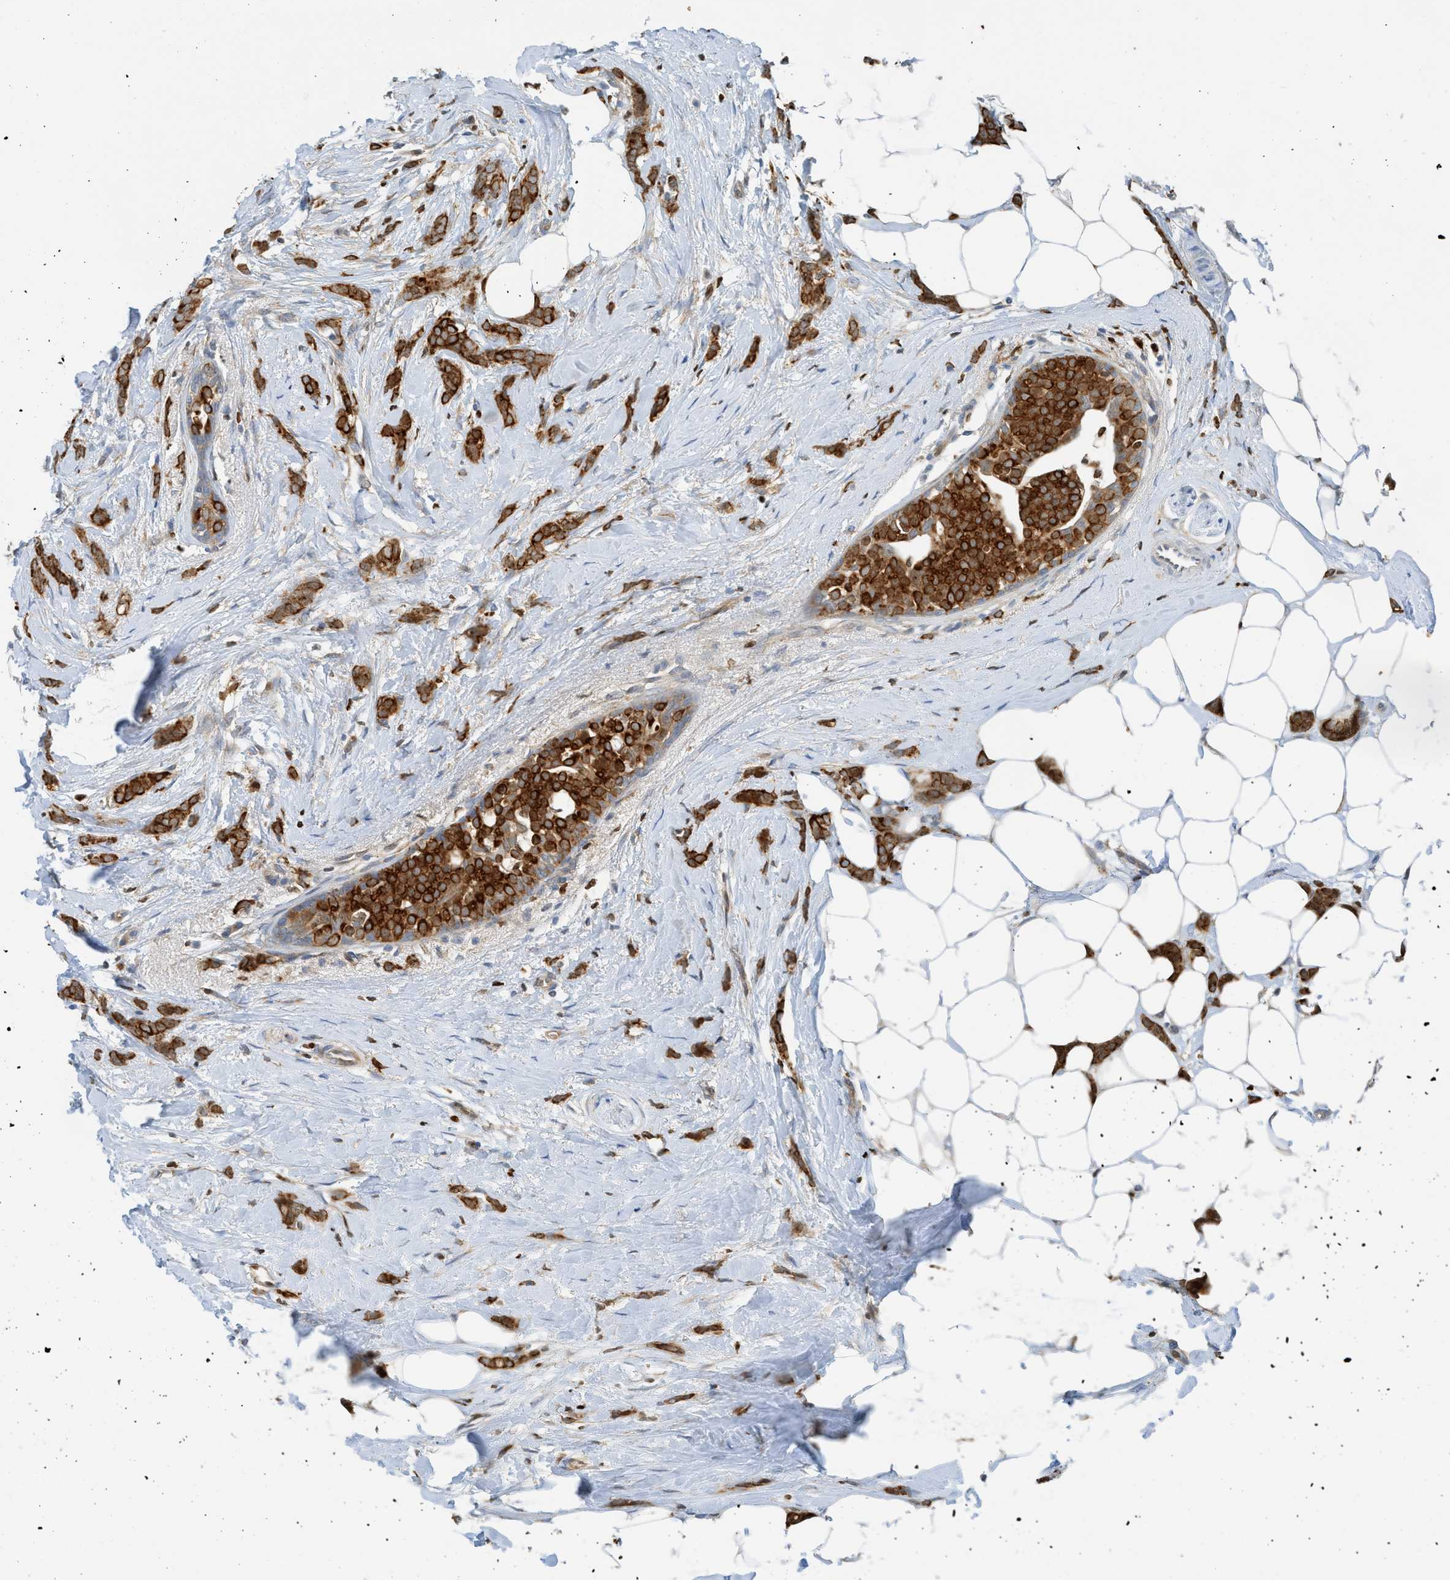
{"staining": {"intensity": "strong", "quantity": ">75%", "location": "cytoplasmic/membranous"}, "tissue": "breast cancer", "cell_type": "Tumor cells", "image_type": "cancer", "snomed": [{"axis": "morphology", "description": "Lobular carcinoma, in situ"}, {"axis": "morphology", "description": "Lobular carcinoma"}, {"axis": "topography", "description": "Breast"}], "caption": "Protein analysis of breast cancer (lobular carcinoma in situ) tissue displays strong cytoplasmic/membranous expression in about >75% of tumor cells.", "gene": "SH3D19", "patient": {"sex": "female", "age": 41}}